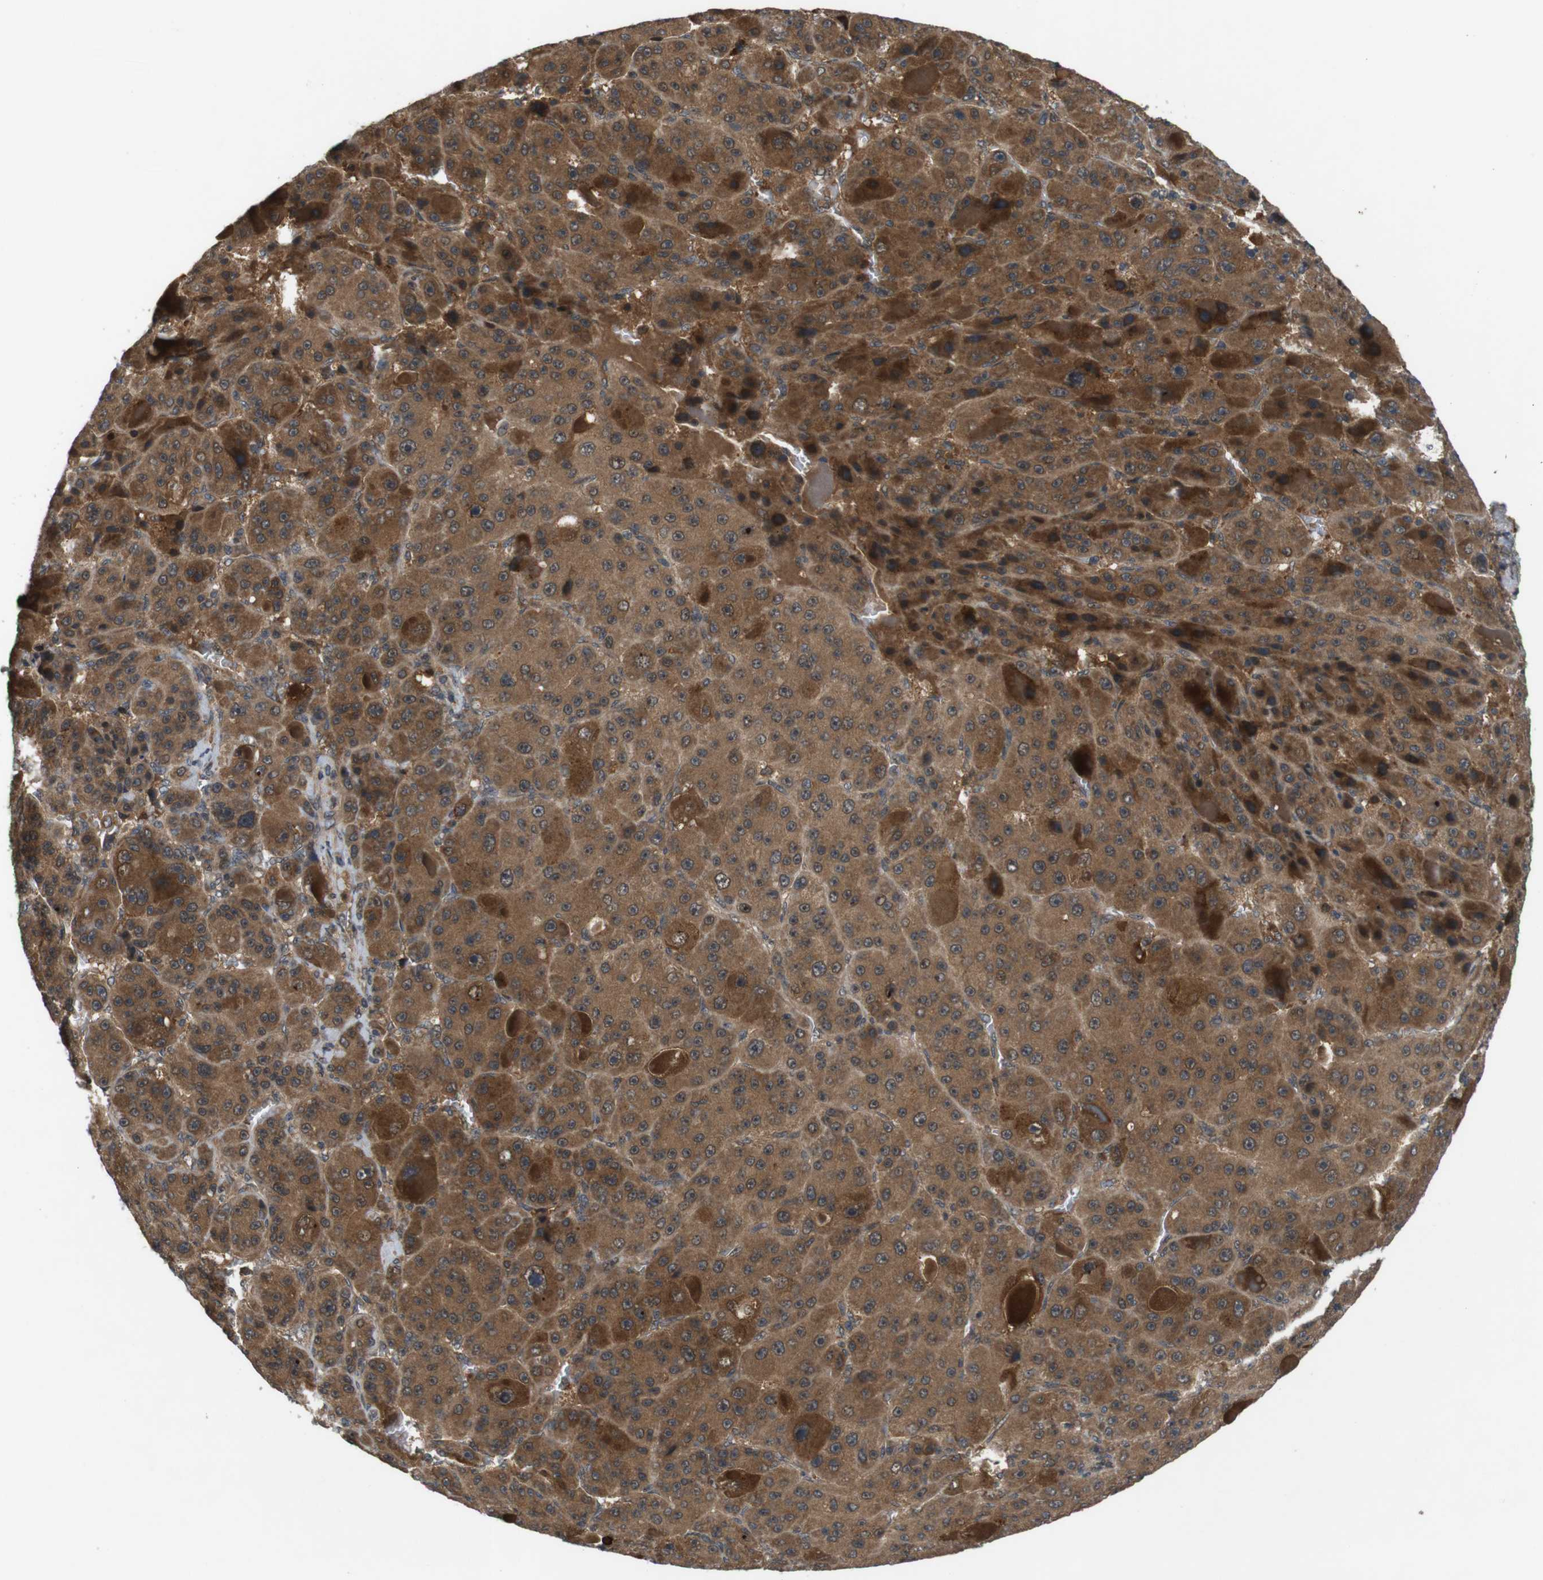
{"staining": {"intensity": "strong", "quantity": ">75%", "location": "cytoplasmic/membranous"}, "tissue": "liver cancer", "cell_type": "Tumor cells", "image_type": "cancer", "snomed": [{"axis": "morphology", "description": "Carcinoma, Hepatocellular, NOS"}, {"axis": "topography", "description": "Liver"}], "caption": "DAB immunohistochemical staining of human liver hepatocellular carcinoma demonstrates strong cytoplasmic/membranous protein staining in about >75% of tumor cells.", "gene": "NFKBIE", "patient": {"sex": "male", "age": 76}}